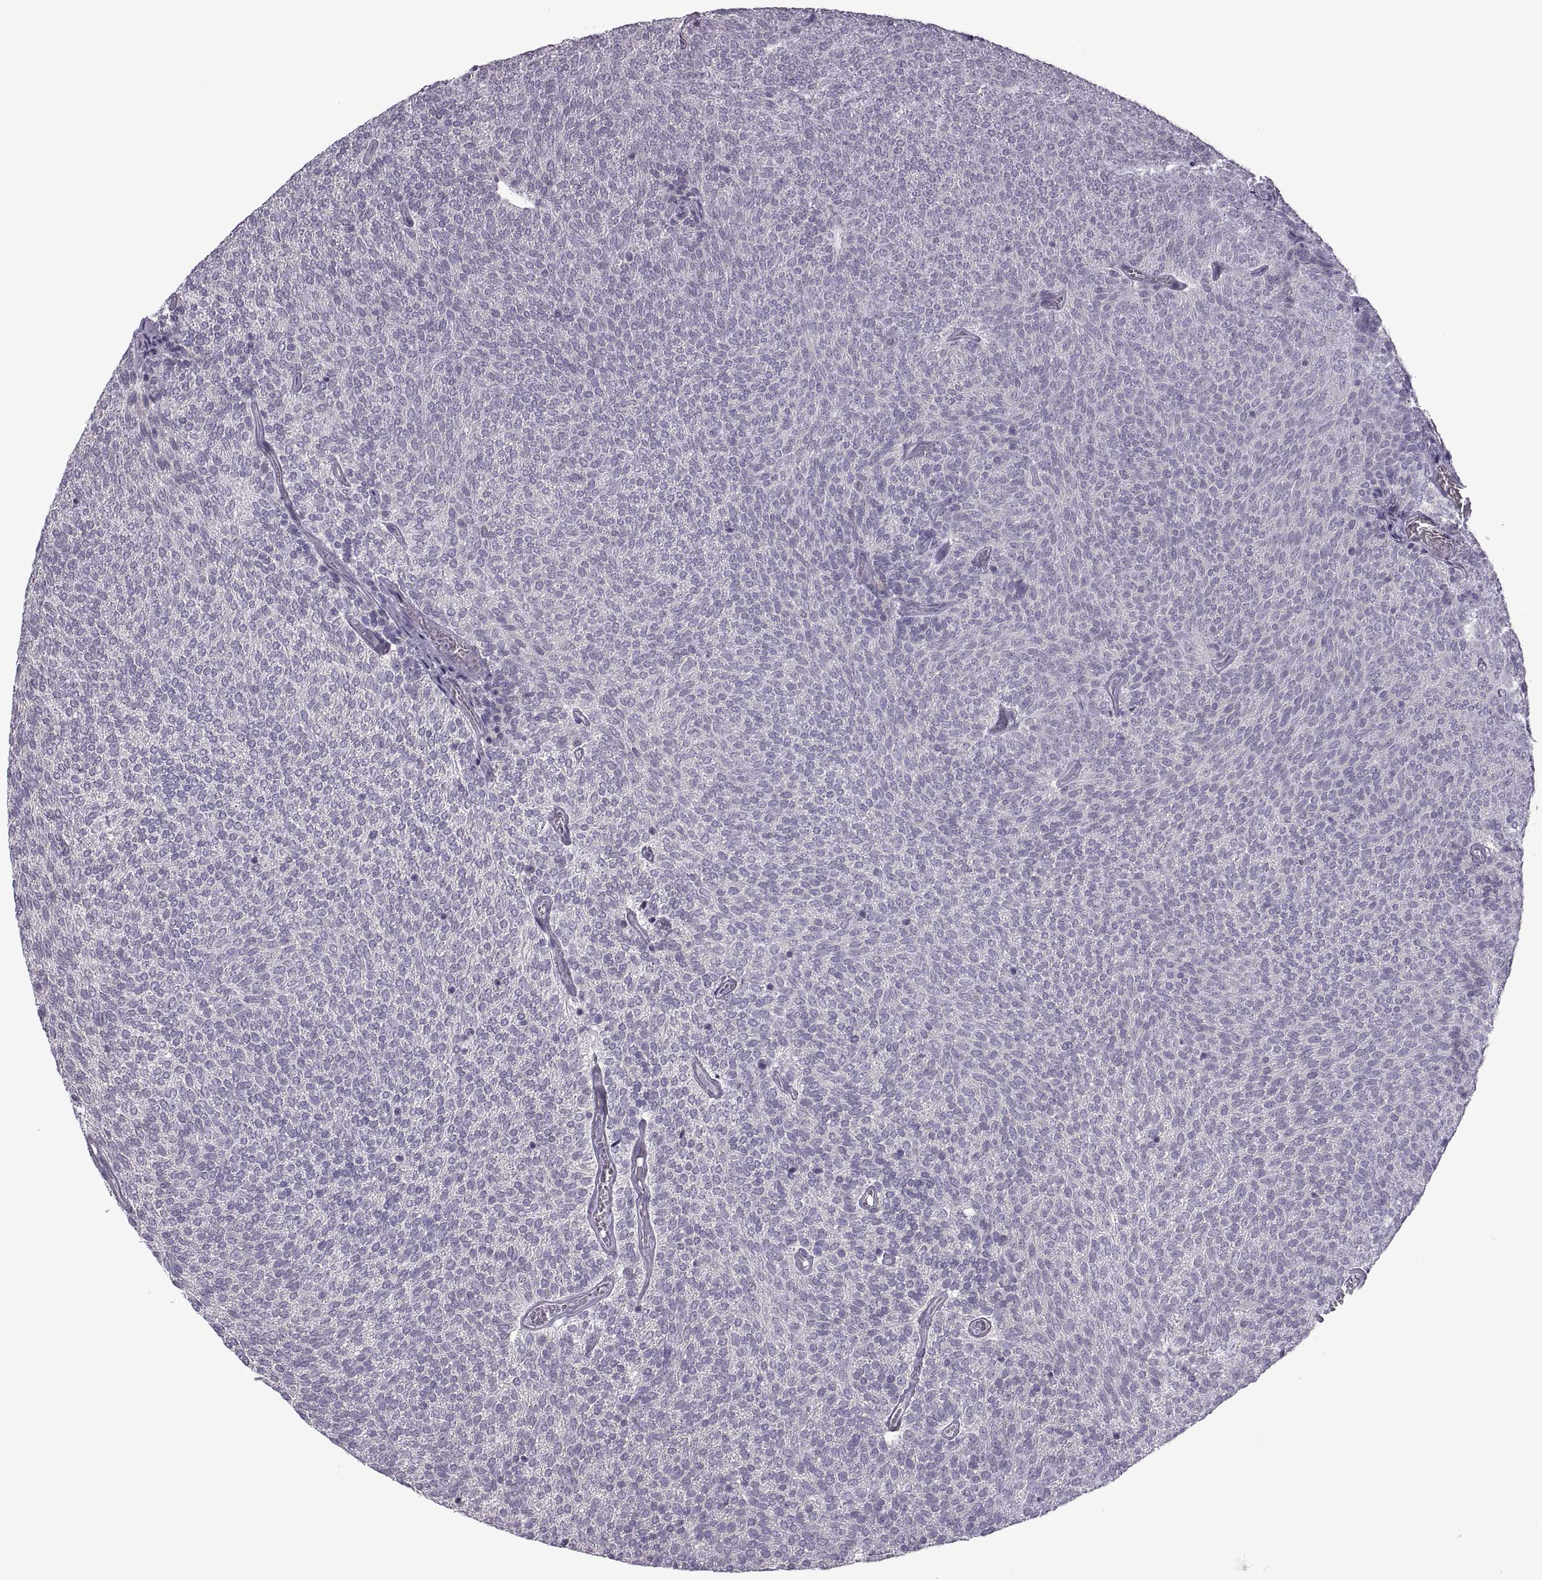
{"staining": {"intensity": "negative", "quantity": "none", "location": "none"}, "tissue": "urothelial cancer", "cell_type": "Tumor cells", "image_type": "cancer", "snomed": [{"axis": "morphology", "description": "Urothelial carcinoma, Low grade"}, {"axis": "topography", "description": "Urinary bladder"}], "caption": "The immunohistochemistry (IHC) photomicrograph has no significant expression in tumor cells of urothelial cancer tissue.", "gene": "RIPK4", "patient": {"sex": "male", "age": 77}}